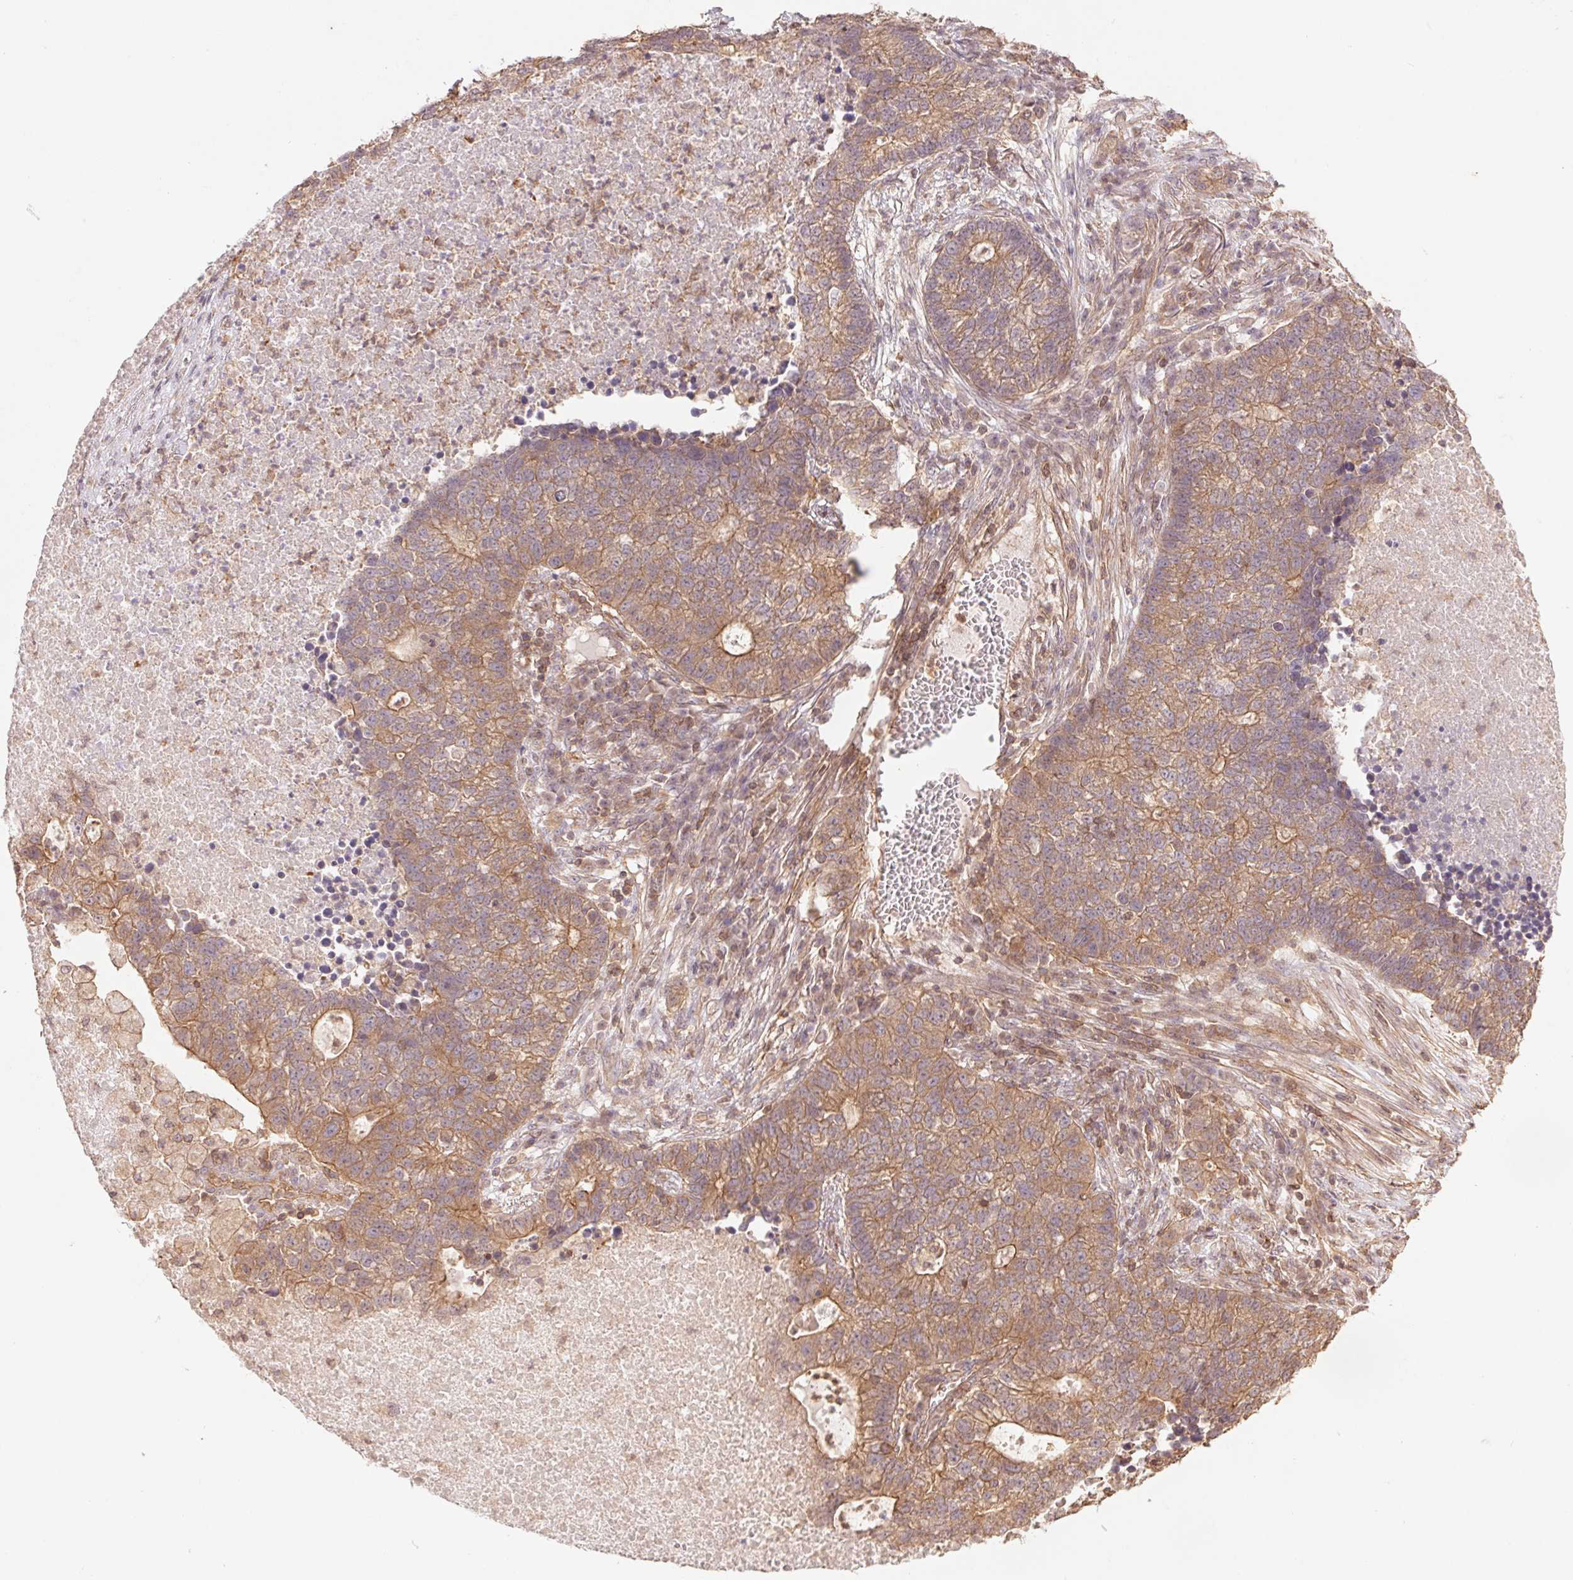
{"staining": {"intensity": "moderate", "quantity": ">75%", "location": "cytoplasmic/membranous"}, "tissue": "lung cancer", "cell_type": "Tumor cells", "image_type": "cancer", "snomed": [{"axis": "morphology", "description": "Adenocarcinoma, NOS"}, {"axis": "topography", "description": "Lung"}], "caption": "Human lung cancer (adenocarcinoma) stained with a protein marker reveals moderate staining in tumor cells.", "gene": "TUBA3D", "patient": {"sex": "male", "age": 57}}